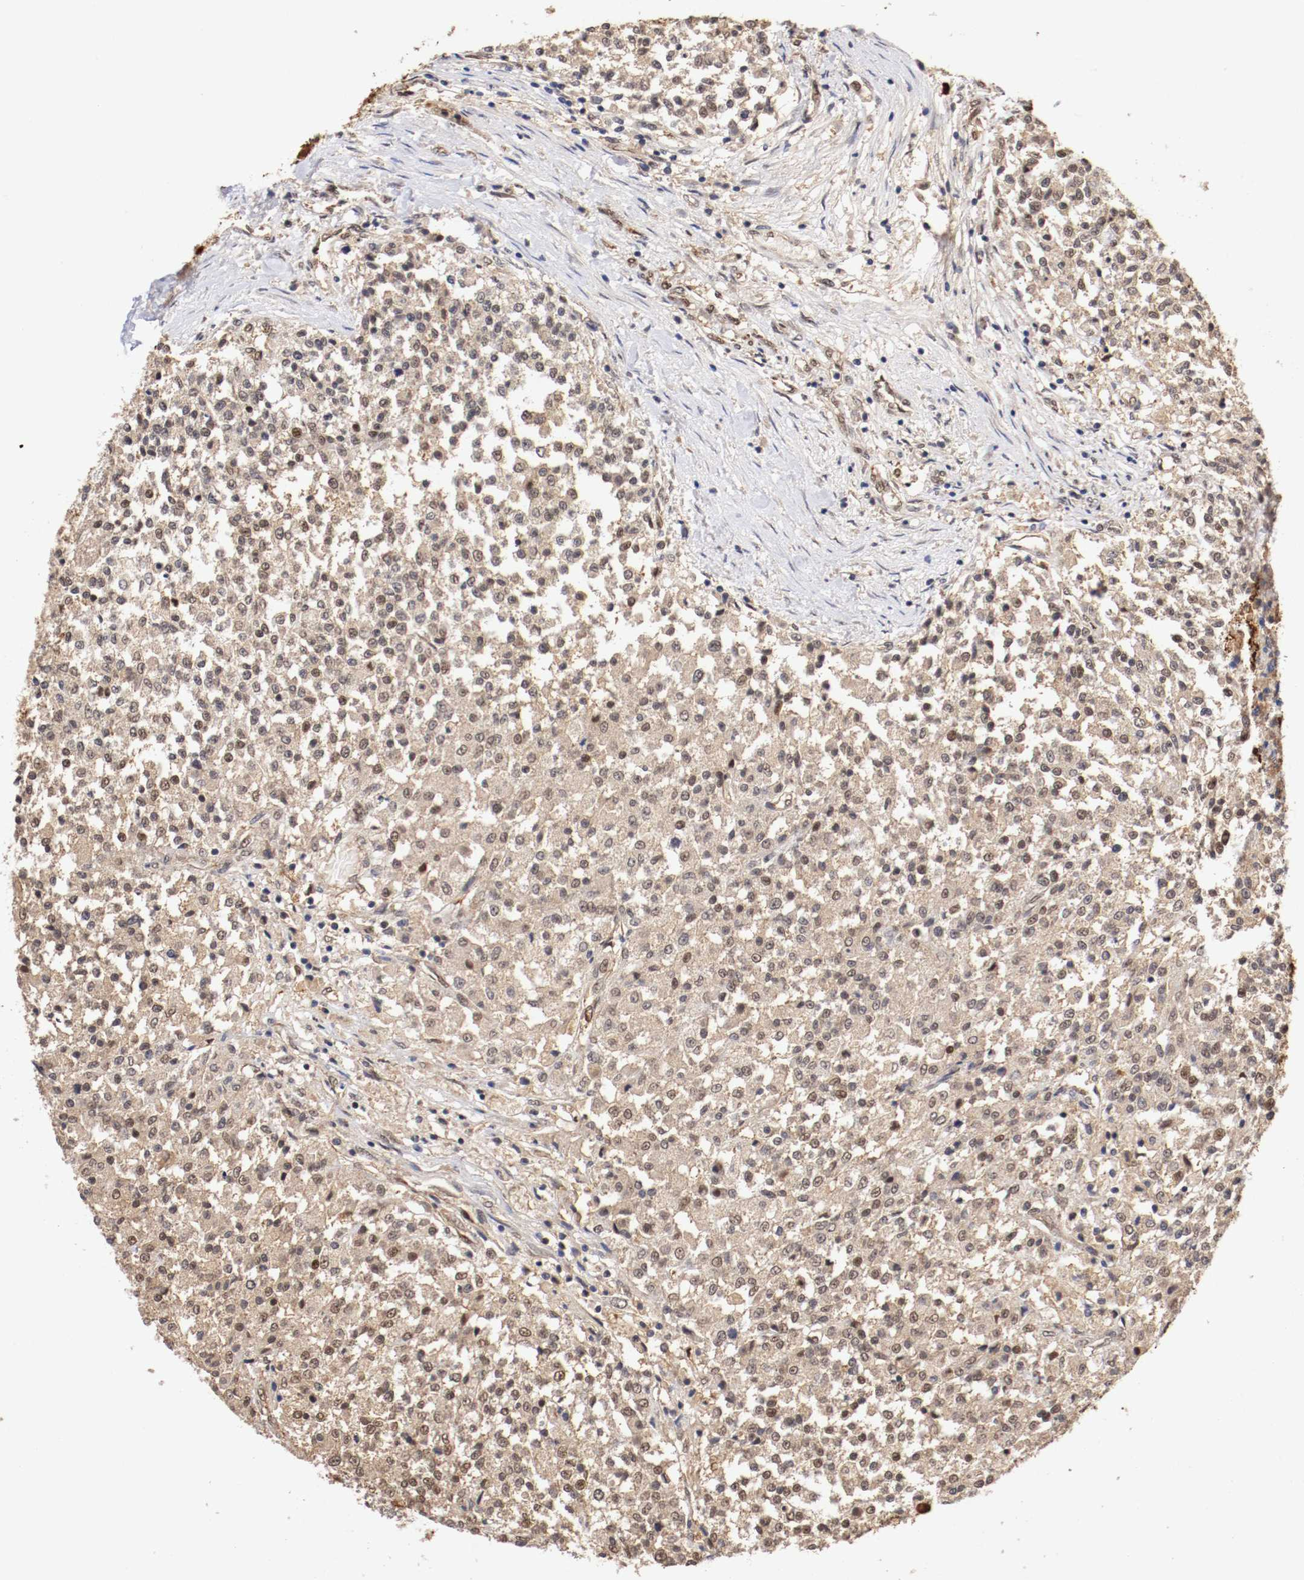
{"staining": {"intensity": "weak", "quantity": ">75%", "location": "cytoplasmic/membranous,nuclear"}, "tissue": "testis cancer", "cell_type": "Tumor cells", "image_type": "cancer", "snomed": [{"axis": "morphology", "description": "Seminoma, NOS"}, {"axis": "topography", "description": "Testis"}], "caption": "This is an image of immunohistochemistry staining of testis cancer, which shows weak expression in the cytoplasmic/membranous and nuclear of tumor cells.", "gene": "DNMT3B", "patient": {"sex": "male", "age": 59}}